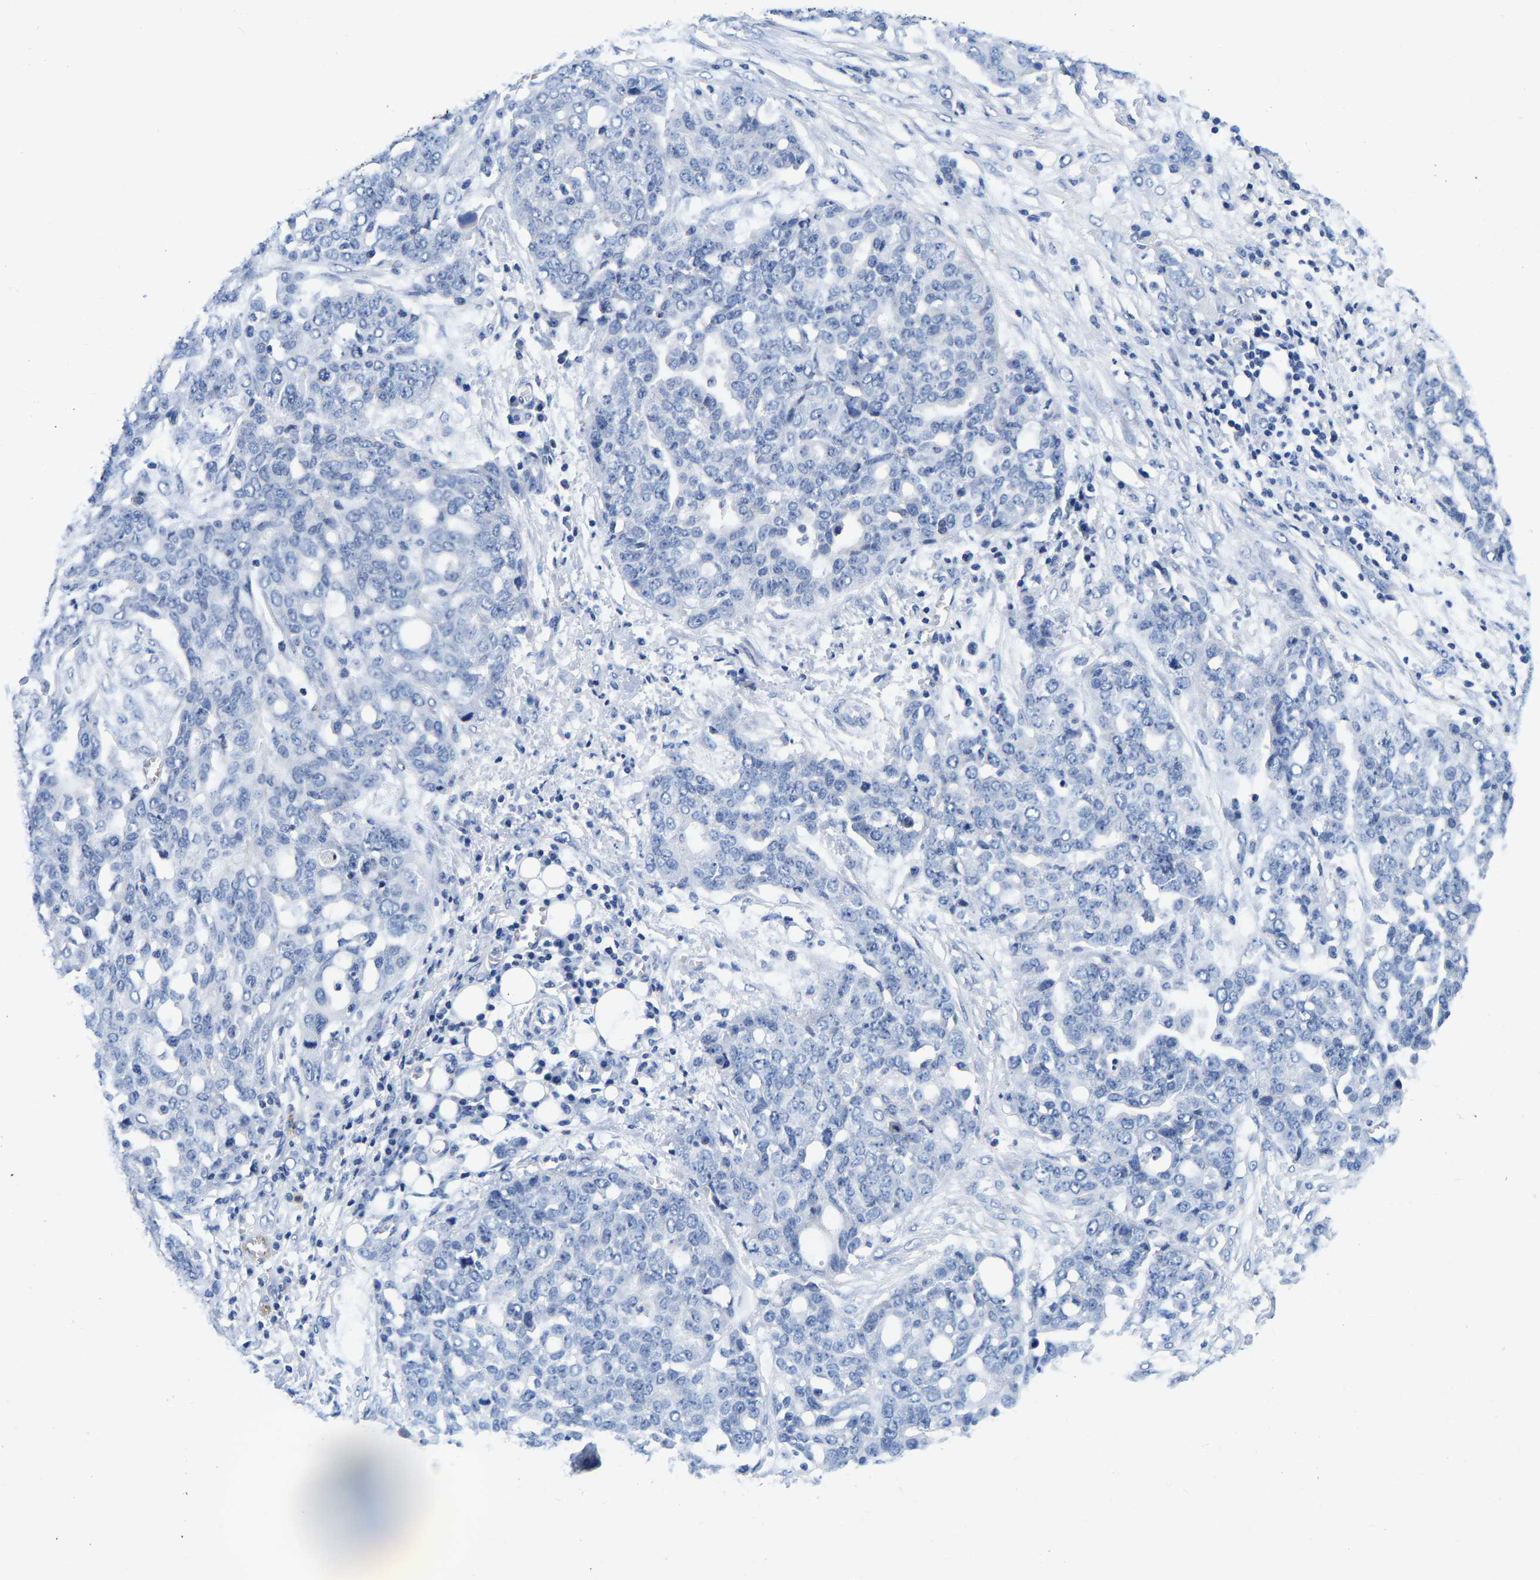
{"staining": {"intensity": "negative", "quantity": "none", "location": "none"}, "tissue": "ovarian cancer", "cell_type": "Tumor cells", "image_type": "cancer", "snomed": [{"axis": "morphology", "description": "Cystadenocarcinoma, serous, NOS"}, {"axis": "topography", "description": "Soft tissue"}, {"axis": "topography", "description": "Ovary"}], "caption": "High magnification brightfield microscopy of serous cystadenocarcinoma (ovarian) stained with DAB (3,3'-diaminobenzidine) (brown) and counterstained with hematoxylin (blue): tumor cells show no significant expression.", "gene": "RAB27B", "patient": {"sex": "female", "age": 57}}